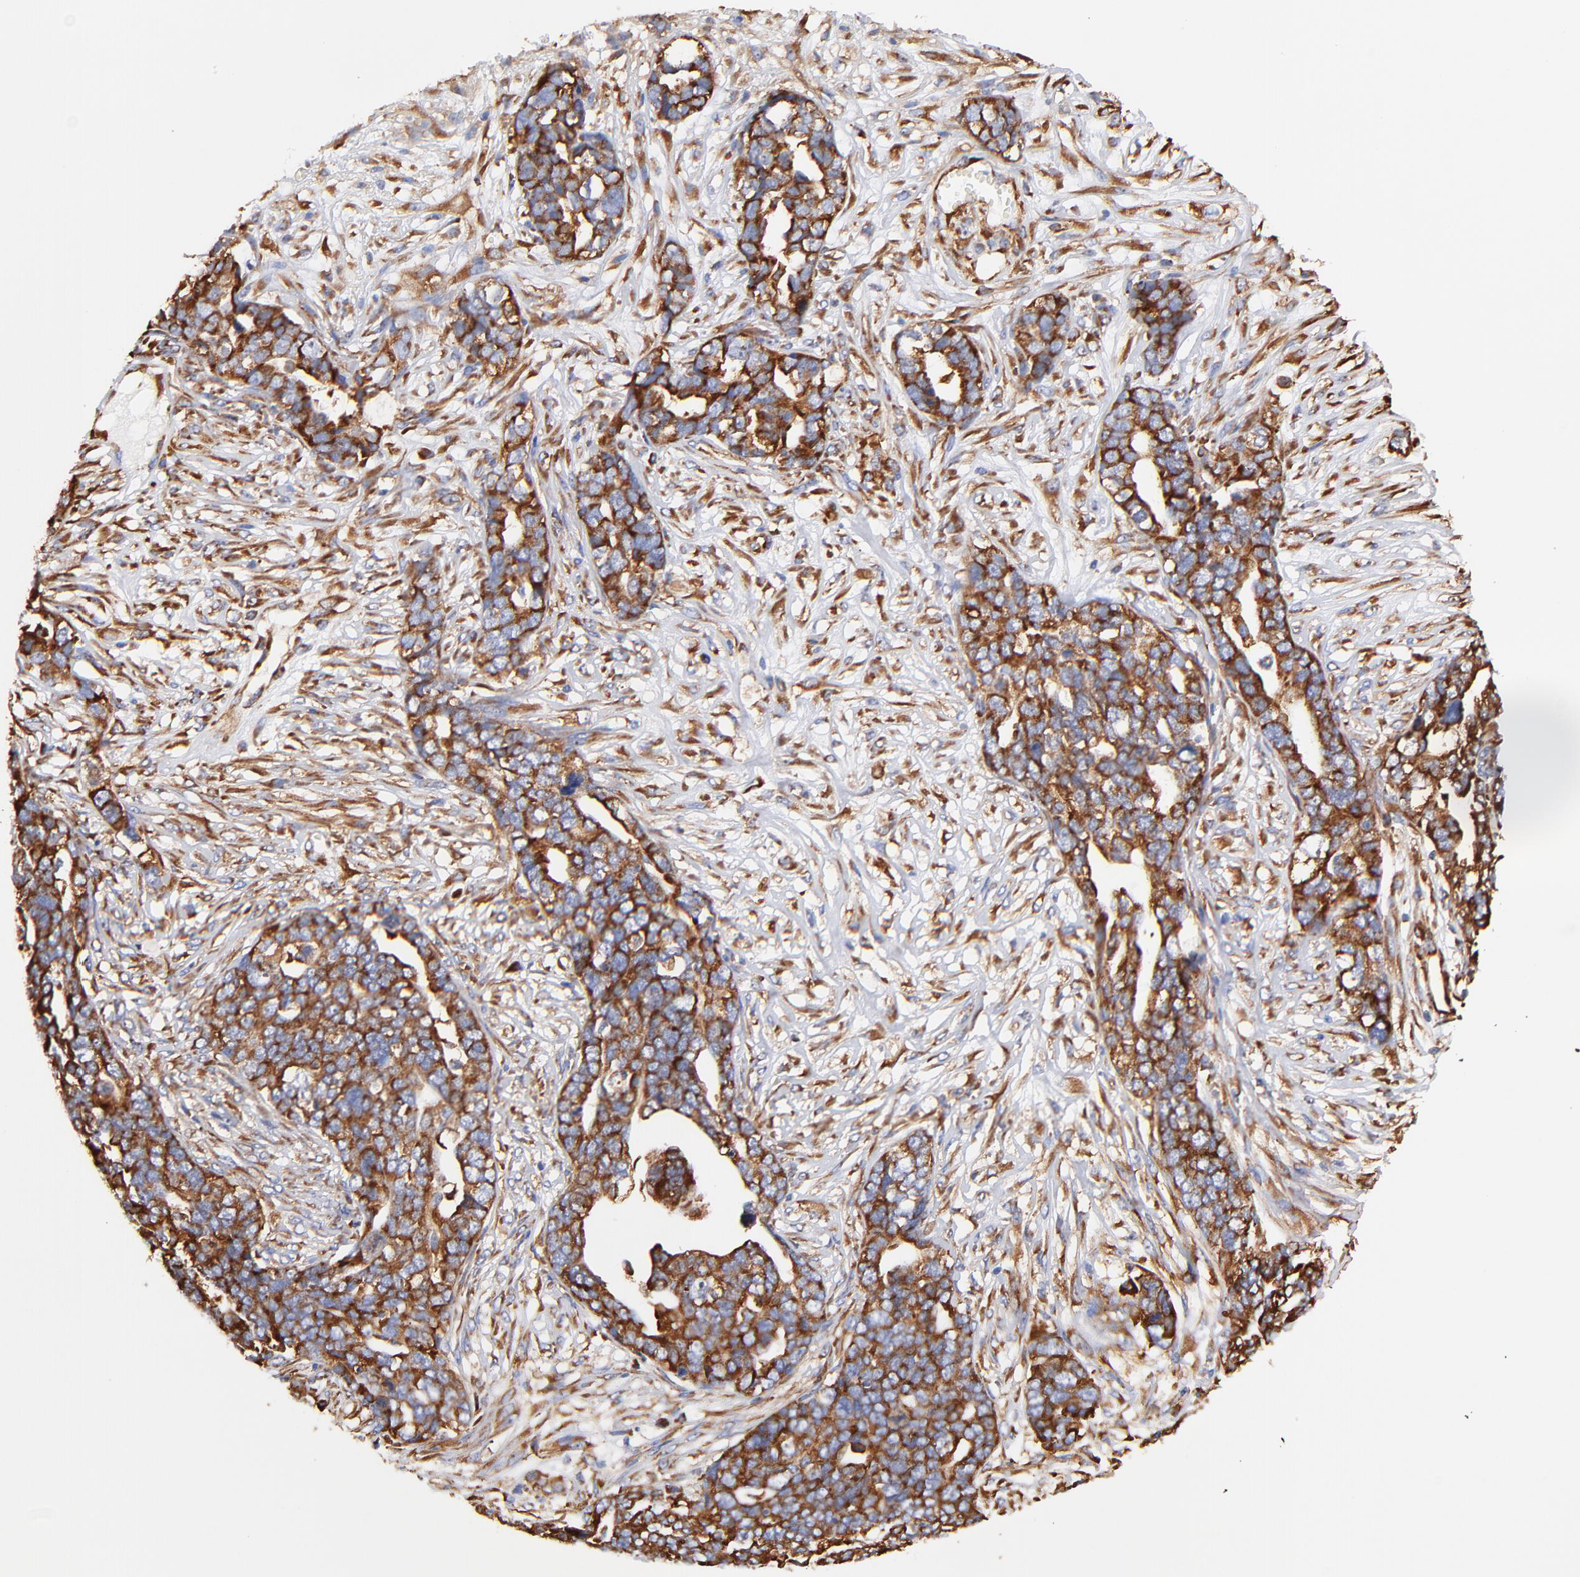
{"staining": {"intensity": "strong", "quantity": ">75%", "location": "cytoplasmic/membranous"}, "tissue": "ovarian cancer", "cell_type": "Tumor cells", "image_type": "cancer", "snomed": [{"axis": "morphology", "description": "Normal tissue, NOS"}, {"axis": "morphology", "description": "Cystadenocarcinoma, serous, NOS"}, {"axis": "topography", "description": "Fallopian tube"}, {"axis": "topography", "description": "Ovary"}], "caption": "Ovarian serous cystadenocarcinoma stained for a protein (brown) reveals strong cytoplasmic/membranous positive staining in about >75% of tumor cells.", "gene": "RPL27", "patient": {"sex": "female", "age": 56}}